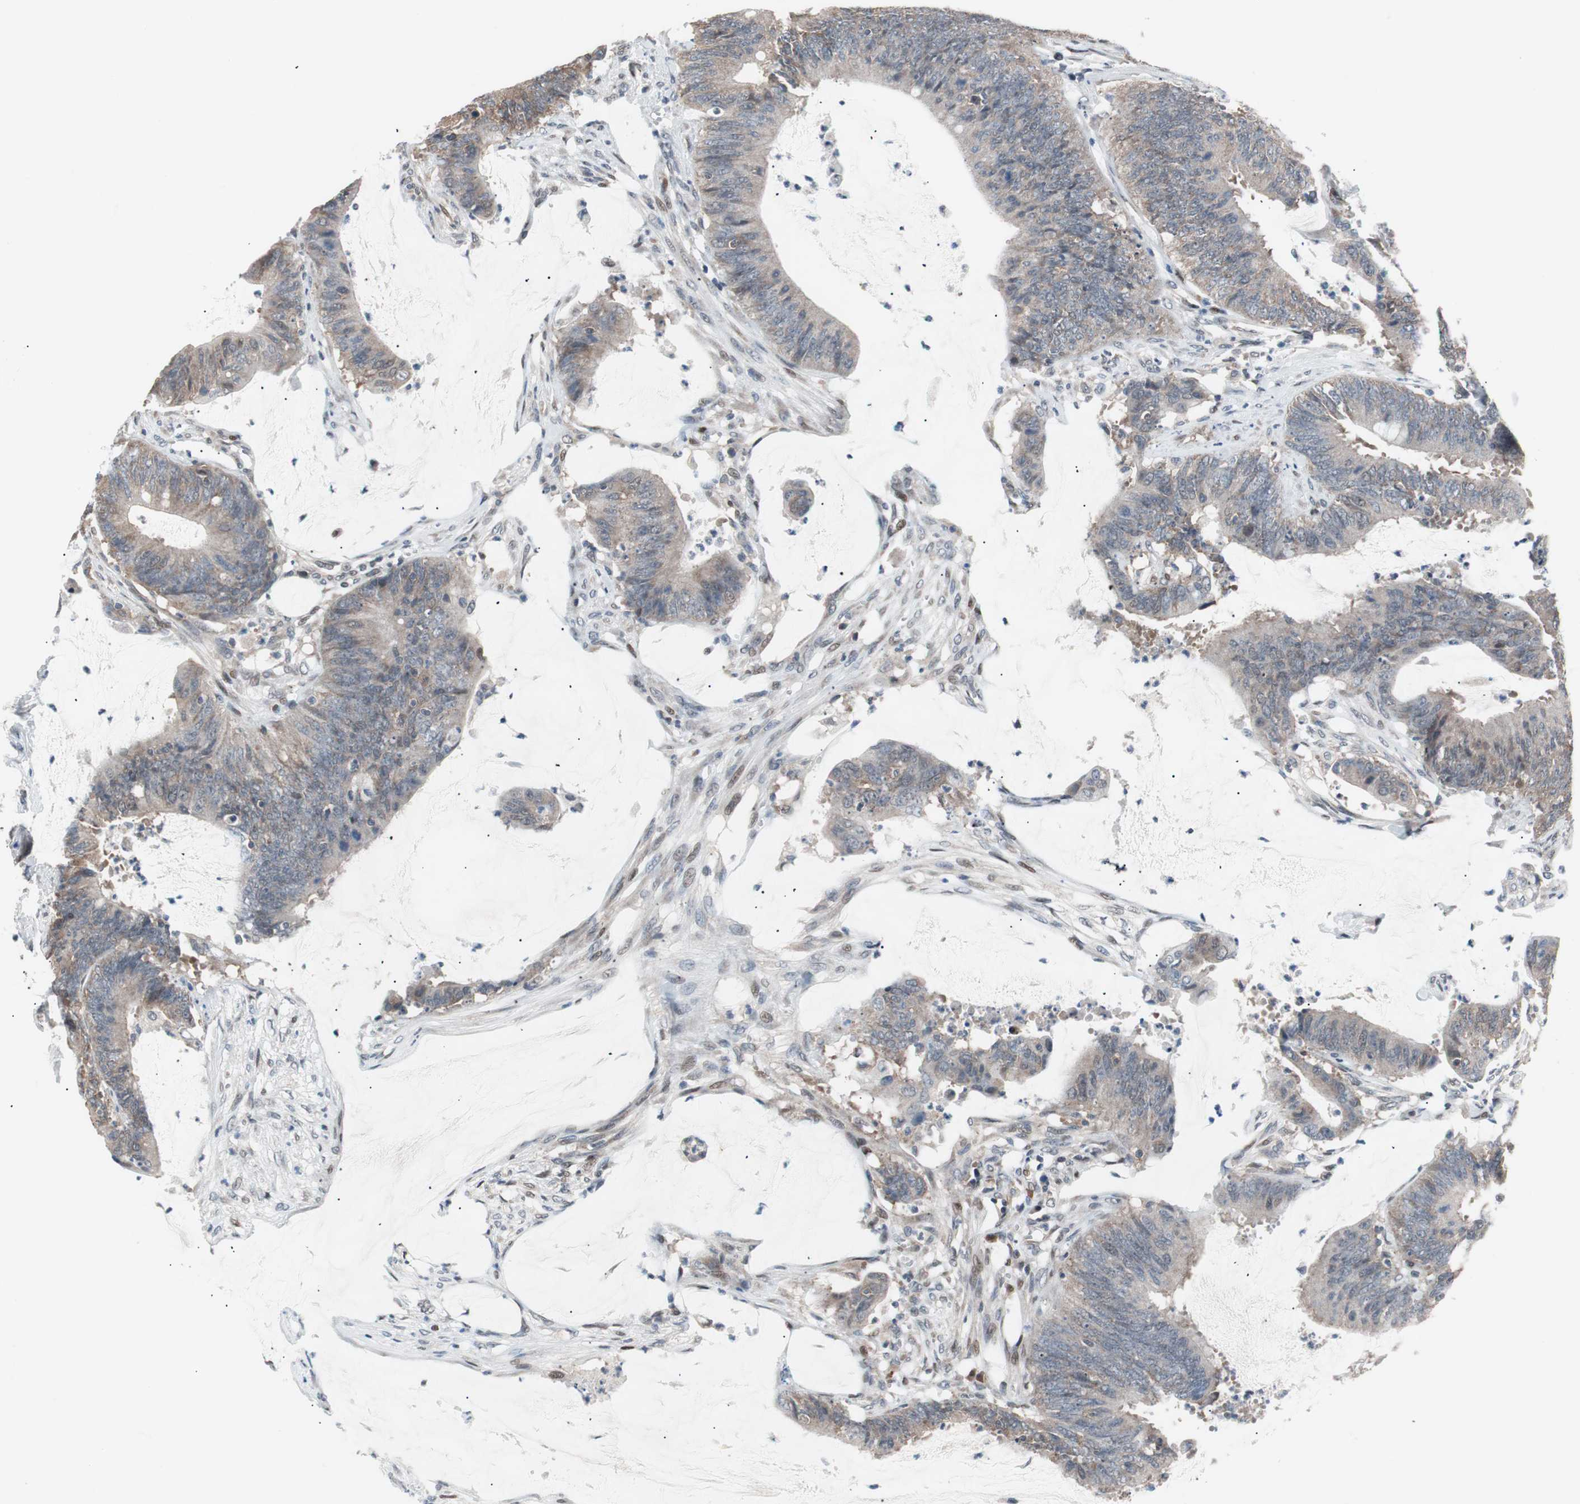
{"staining": {"intensity": "weak", "quantity": "<25%", "location": "cytoplasmic/membranous"}, "tissue": "colorectal cancer", "cell_type": "Tumor cells", "image_type": "cancer", "snomed": [{"axis": "morphology", "description": "Adenocarcinoma, NOS"}, {"axis": "topography", "description": "Rectum"}], "caption": "Immunohistochemical staining of human colorectal cancer reveals no significant positivity in tumor cells.", "gene": "POLH", "patient": {"sex": "female", "age": 66}}